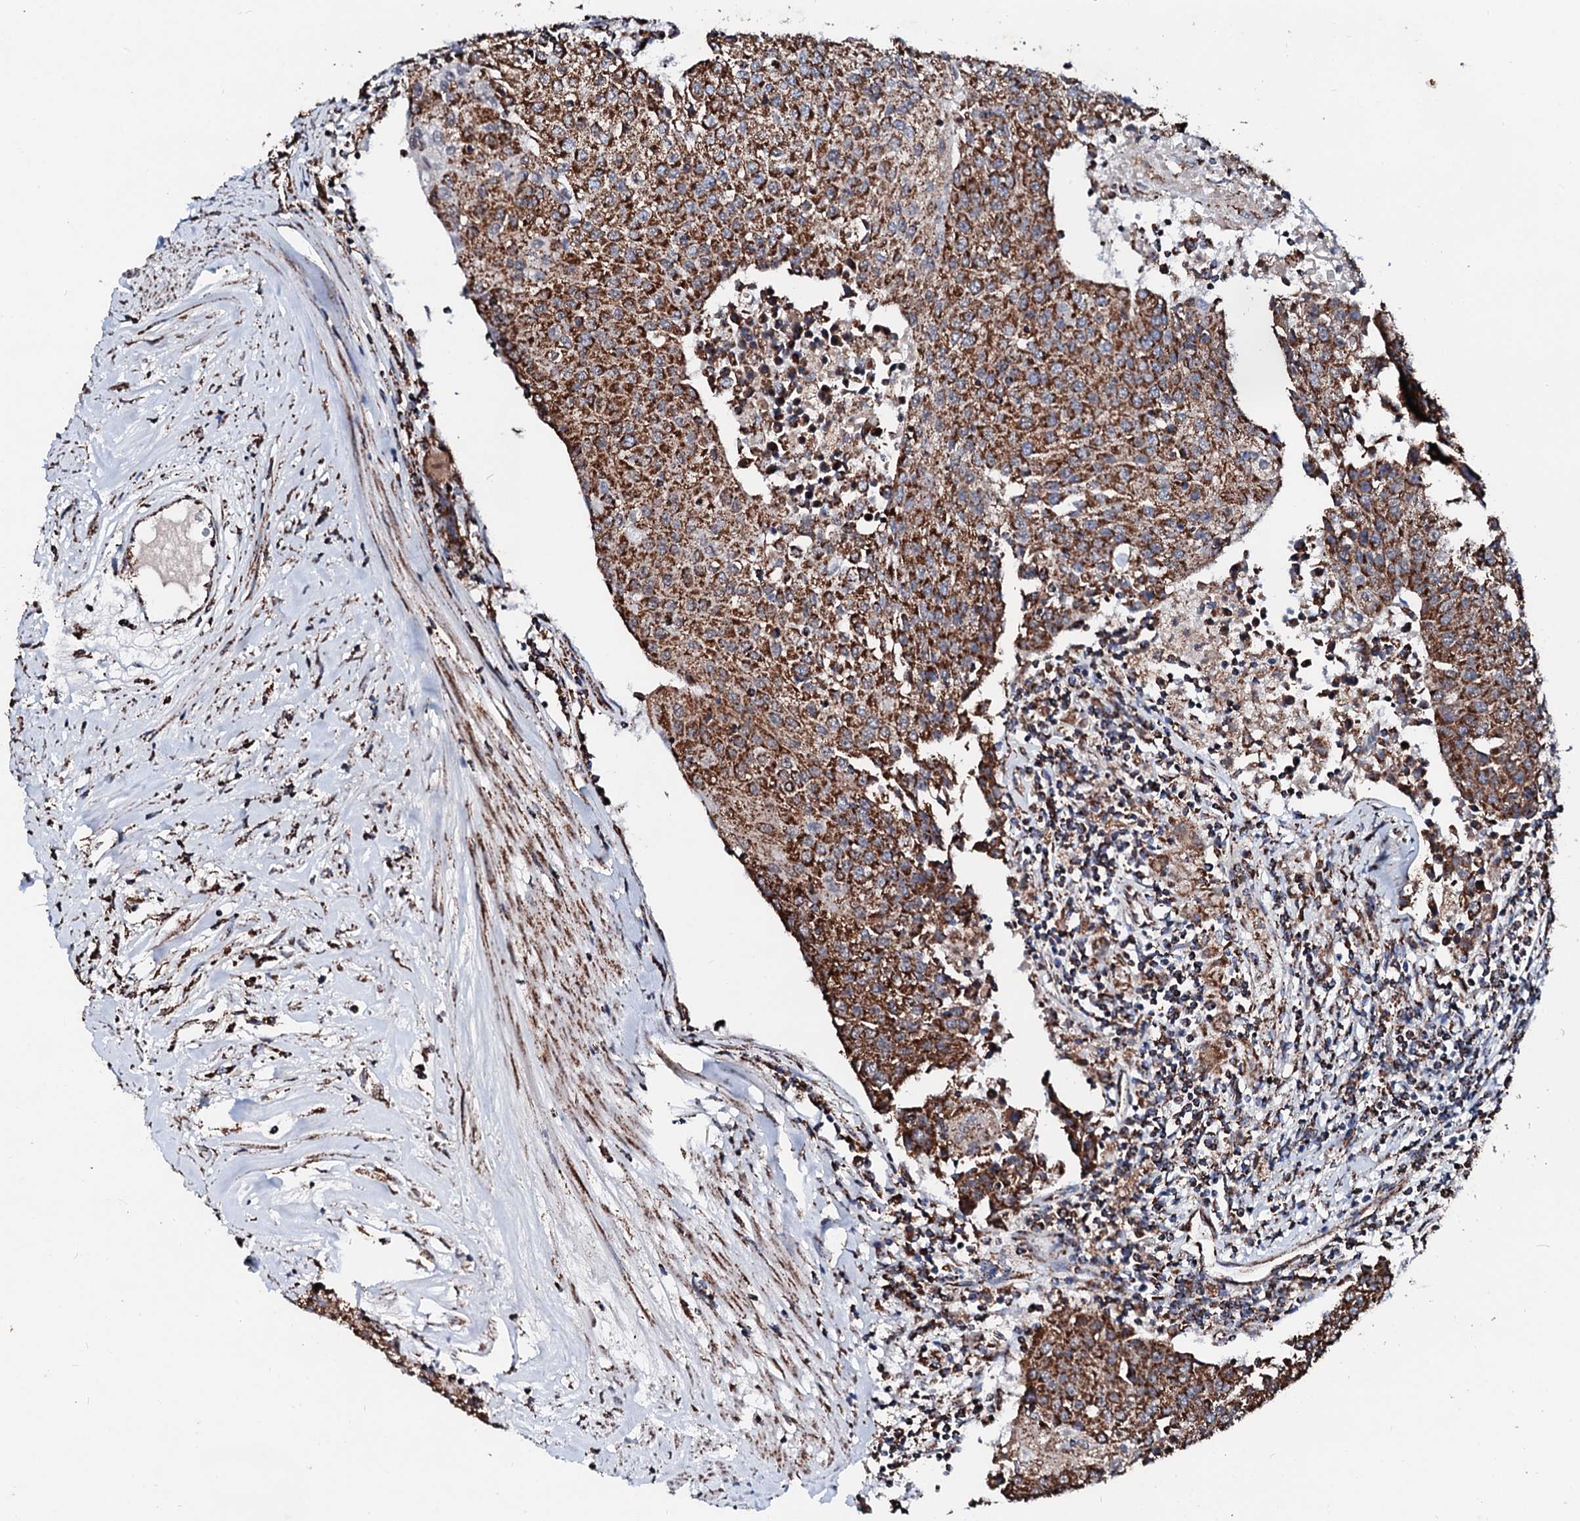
{"staining": {"intensity": "moderate", "quantity": ">75%", "location": "cytoplasmic/membranous"}, "tissue": "urothelial cancer", "cell_type": "Tumor cells", "image_type": "cancer", "snomed": [{"axis": "morphology", "description": "Urothelial carcinoma, High grade"}, {"axis": "topography", "description": "Urinary bladder"}], "caption": "Immunohistochemistry of human urothelial cancer shows medium levels of moderate cytoplasmic/membranous staining in approximately >75% of tumor cells. Using DAB (3,3'-diaminobenzidine) (brown) and hematoxylin (blue) stains, captured at high magnification using brightfield microscopy.", "gene": "SECISBP2L", "patient": {"sex": "female", "age": 85}}